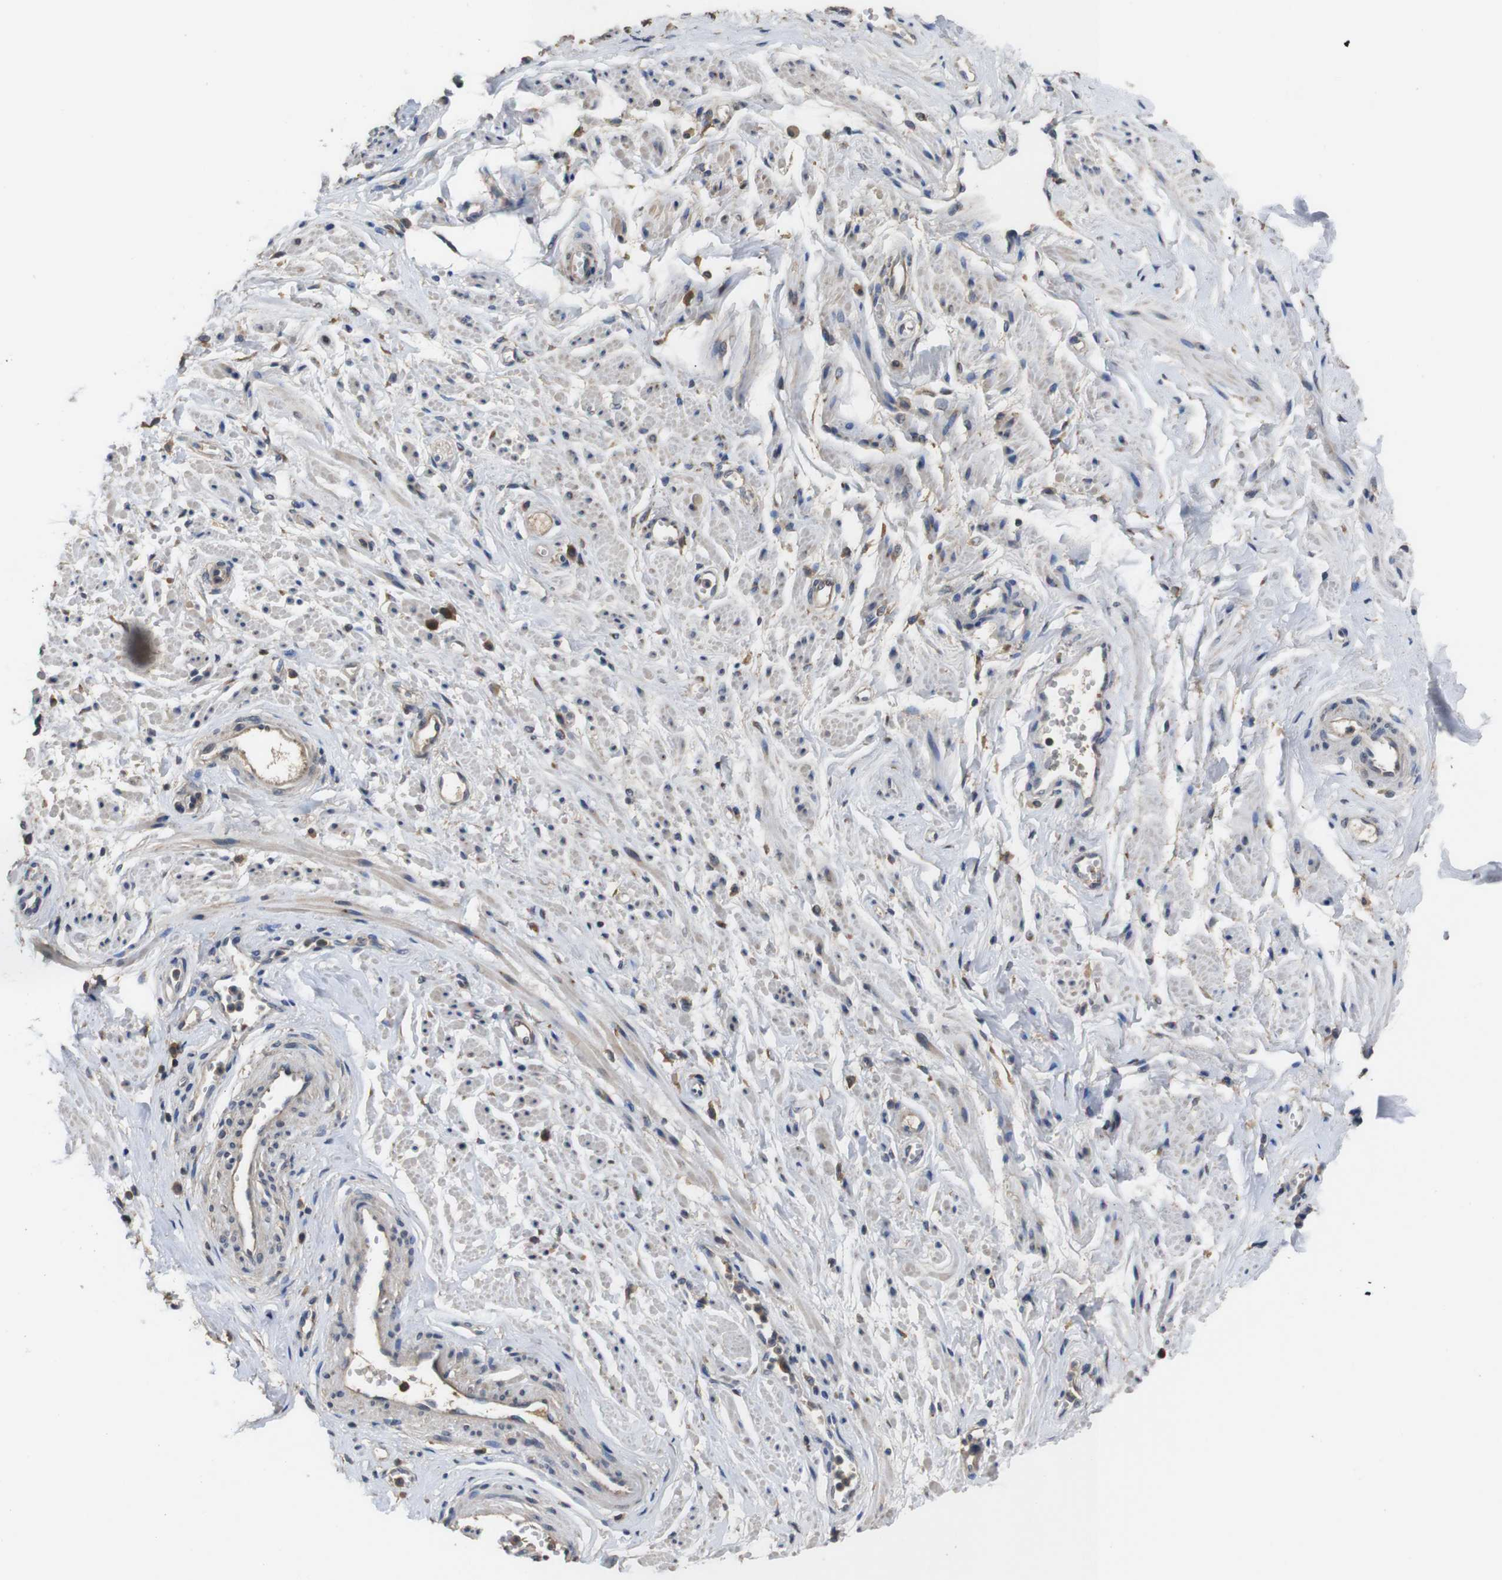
{"staining": {"intensity": "weak", "quantity": "25%-75%", "location": "cytoplasmic/membranous"}, "tissue": "vagina", "cell_type": "Squamous epithelial cells", "image_type": "normal", "snomed": [{"axis": "morphology", "description": "Normal tissue, NOS"}, {"axis": "topography", "description": "Soft tissue"}, {"axis": "topography", "description": "Vagina"}], "caption": "The immunohistochemical stain highlights weak cytoplasmic/membranous positivity in squamous epithelial cells of benign vagina.", "gene": "ARHGAP24", "patient": {"sex": "female", "age": 61}}